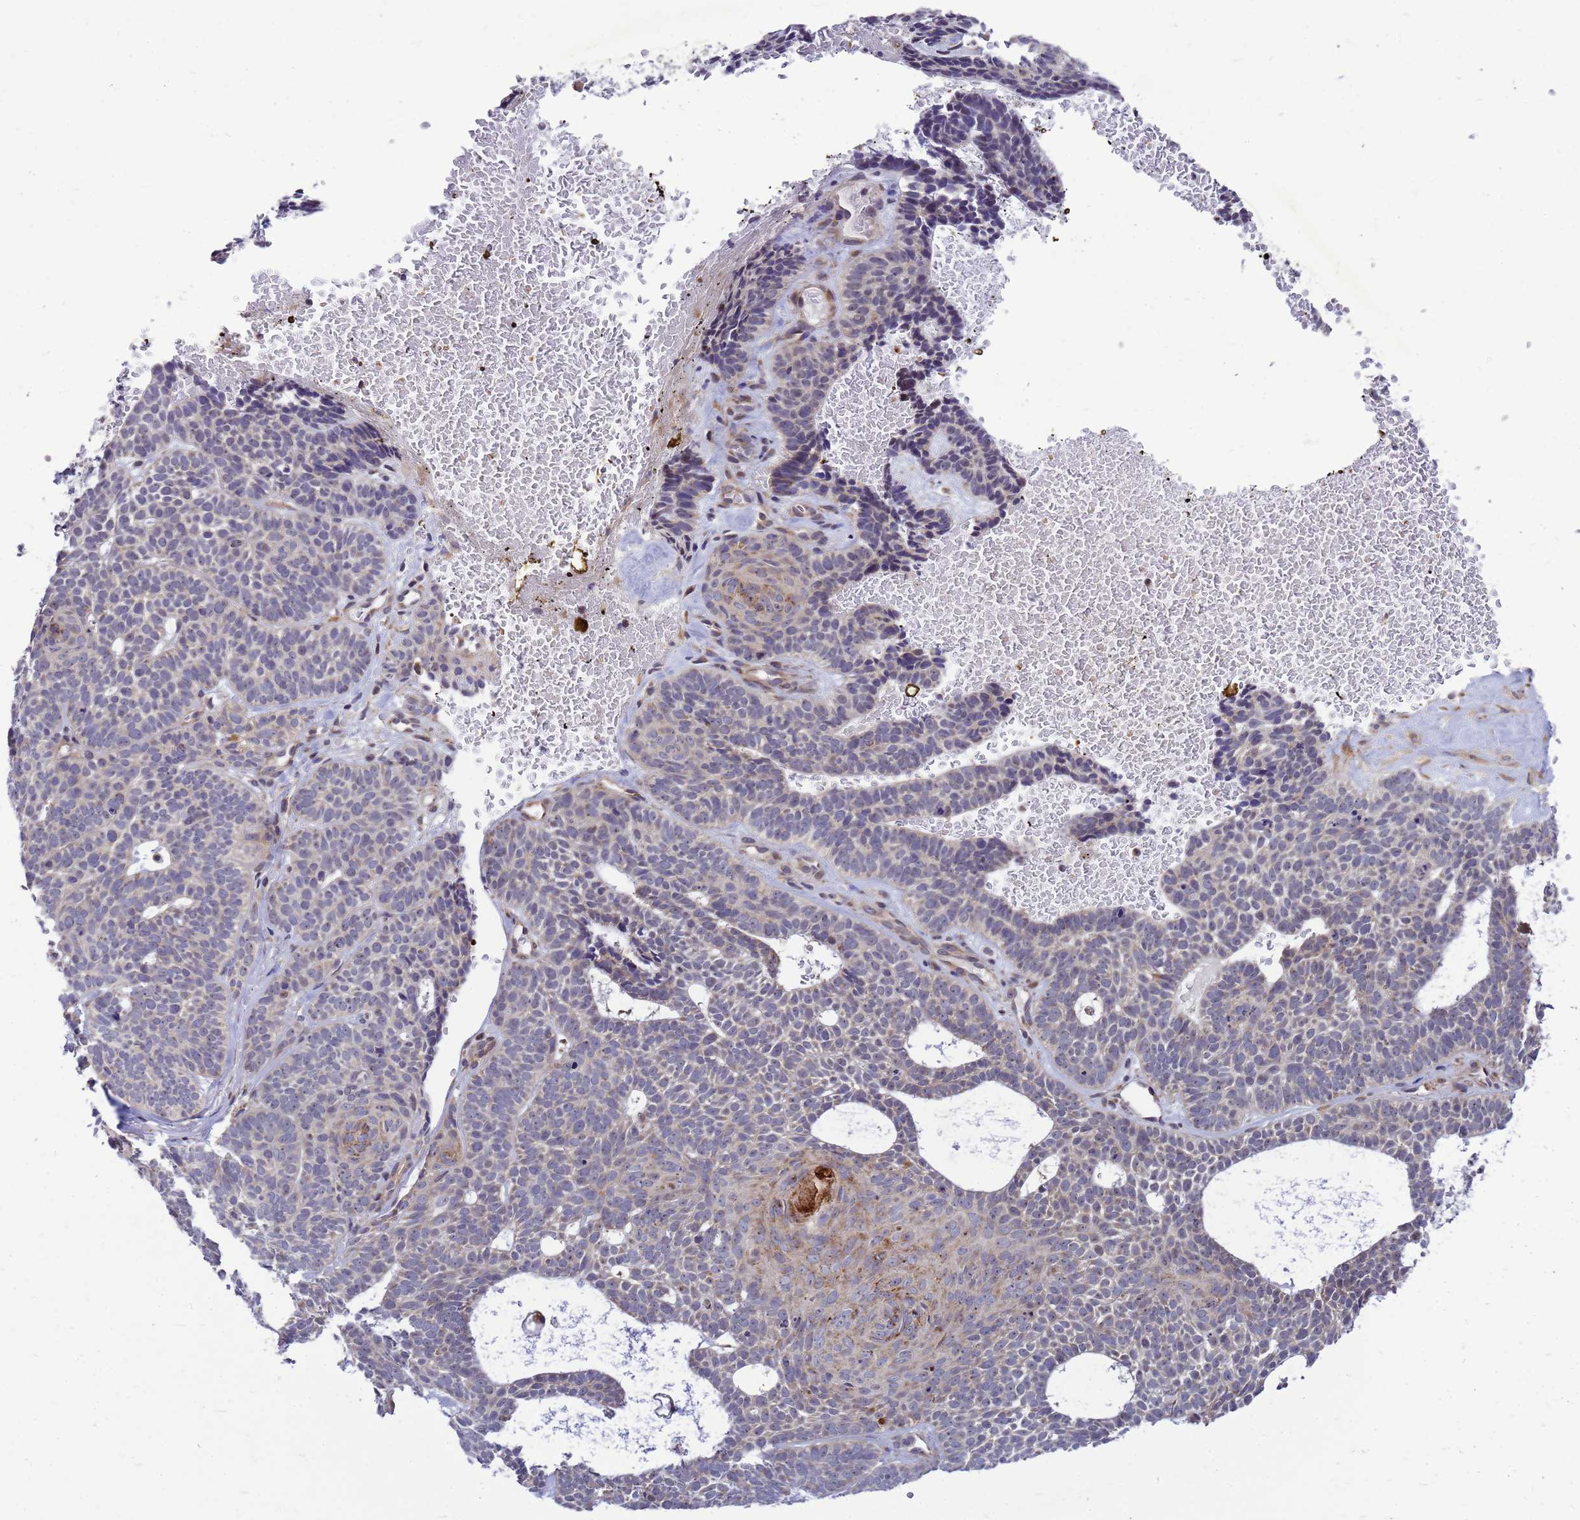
{"staining": {"intensity": "moderate", "quantity": "<25%", "location": "cytoplasmic/membranous"}, "tissue": "skin cancer", "cell_type": "Tumor cells", "image_type": "cancer", "snomed": [{"axis": "morphology", "description": "Basal cell carcinoma"}, {"axis": "topography", "description": "Skin"}], "caption": "About <25% of tumor cells in human basal cell carcinoma (skin) demonstrate moderate cytoplasmic/membranous protein positivity as visualized by brown immunohistochemical staining.", "gene": "C12orf43", "patient": {"sex": "male", "age": 85}}